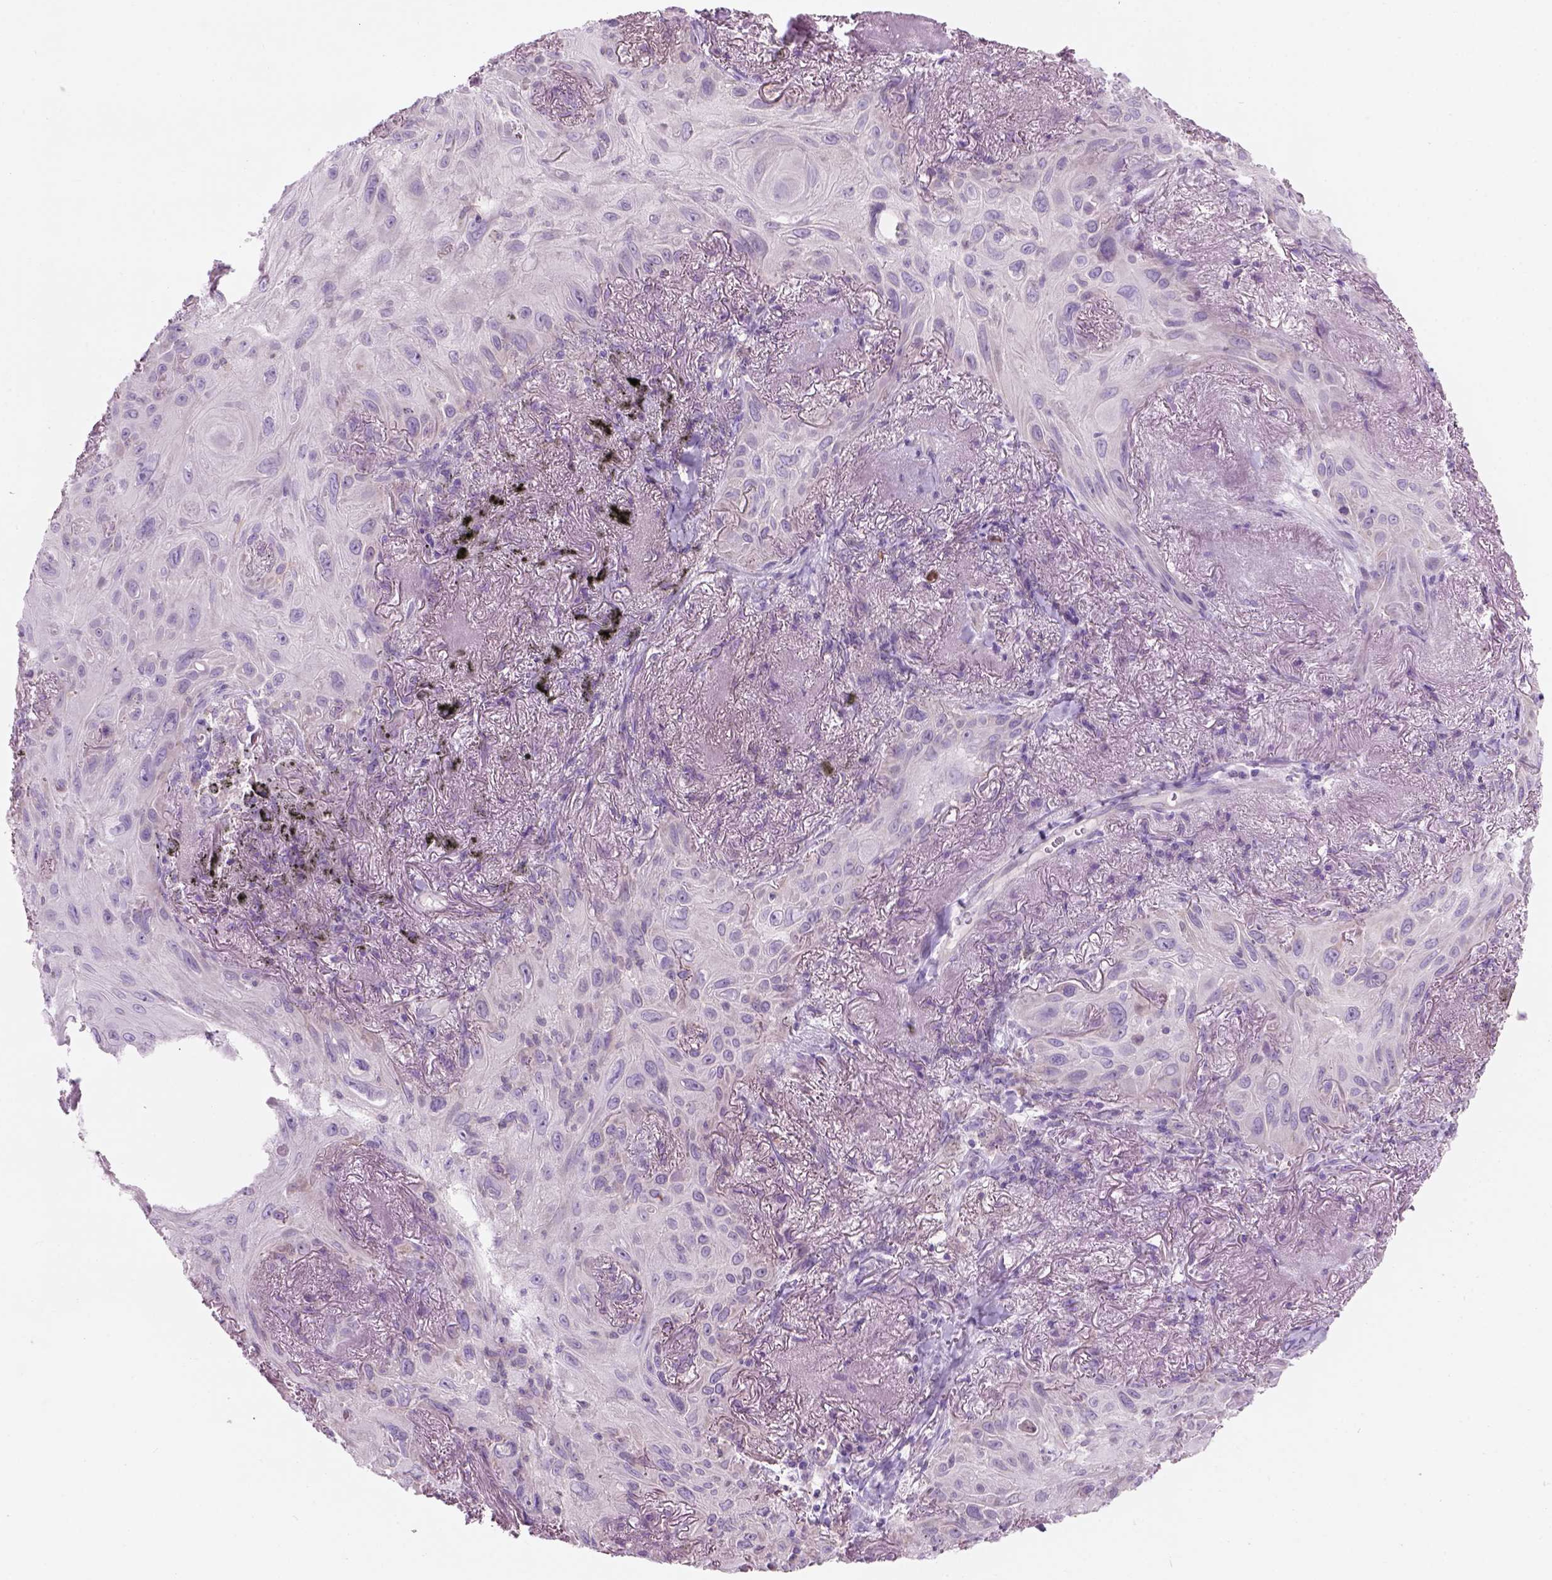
{"staining": {"intensity": "negative", "quantity": "none", "location": "none"}, "tissue": "lung cancer", "cell_type": "Tumor cells", "image_type": "cancer", "snomed": [{"axis": "morphology", "description": "Squamous cell carcinoma, NOS"}, {"axis": "topography", "description": "Lung"}], "caption": "The micrograph demonstrates no significant positivity in tumor cells of lung squamous cell carcinoma.", "gene": "CD84", "patient": {"sex": "male", "age": 79}}